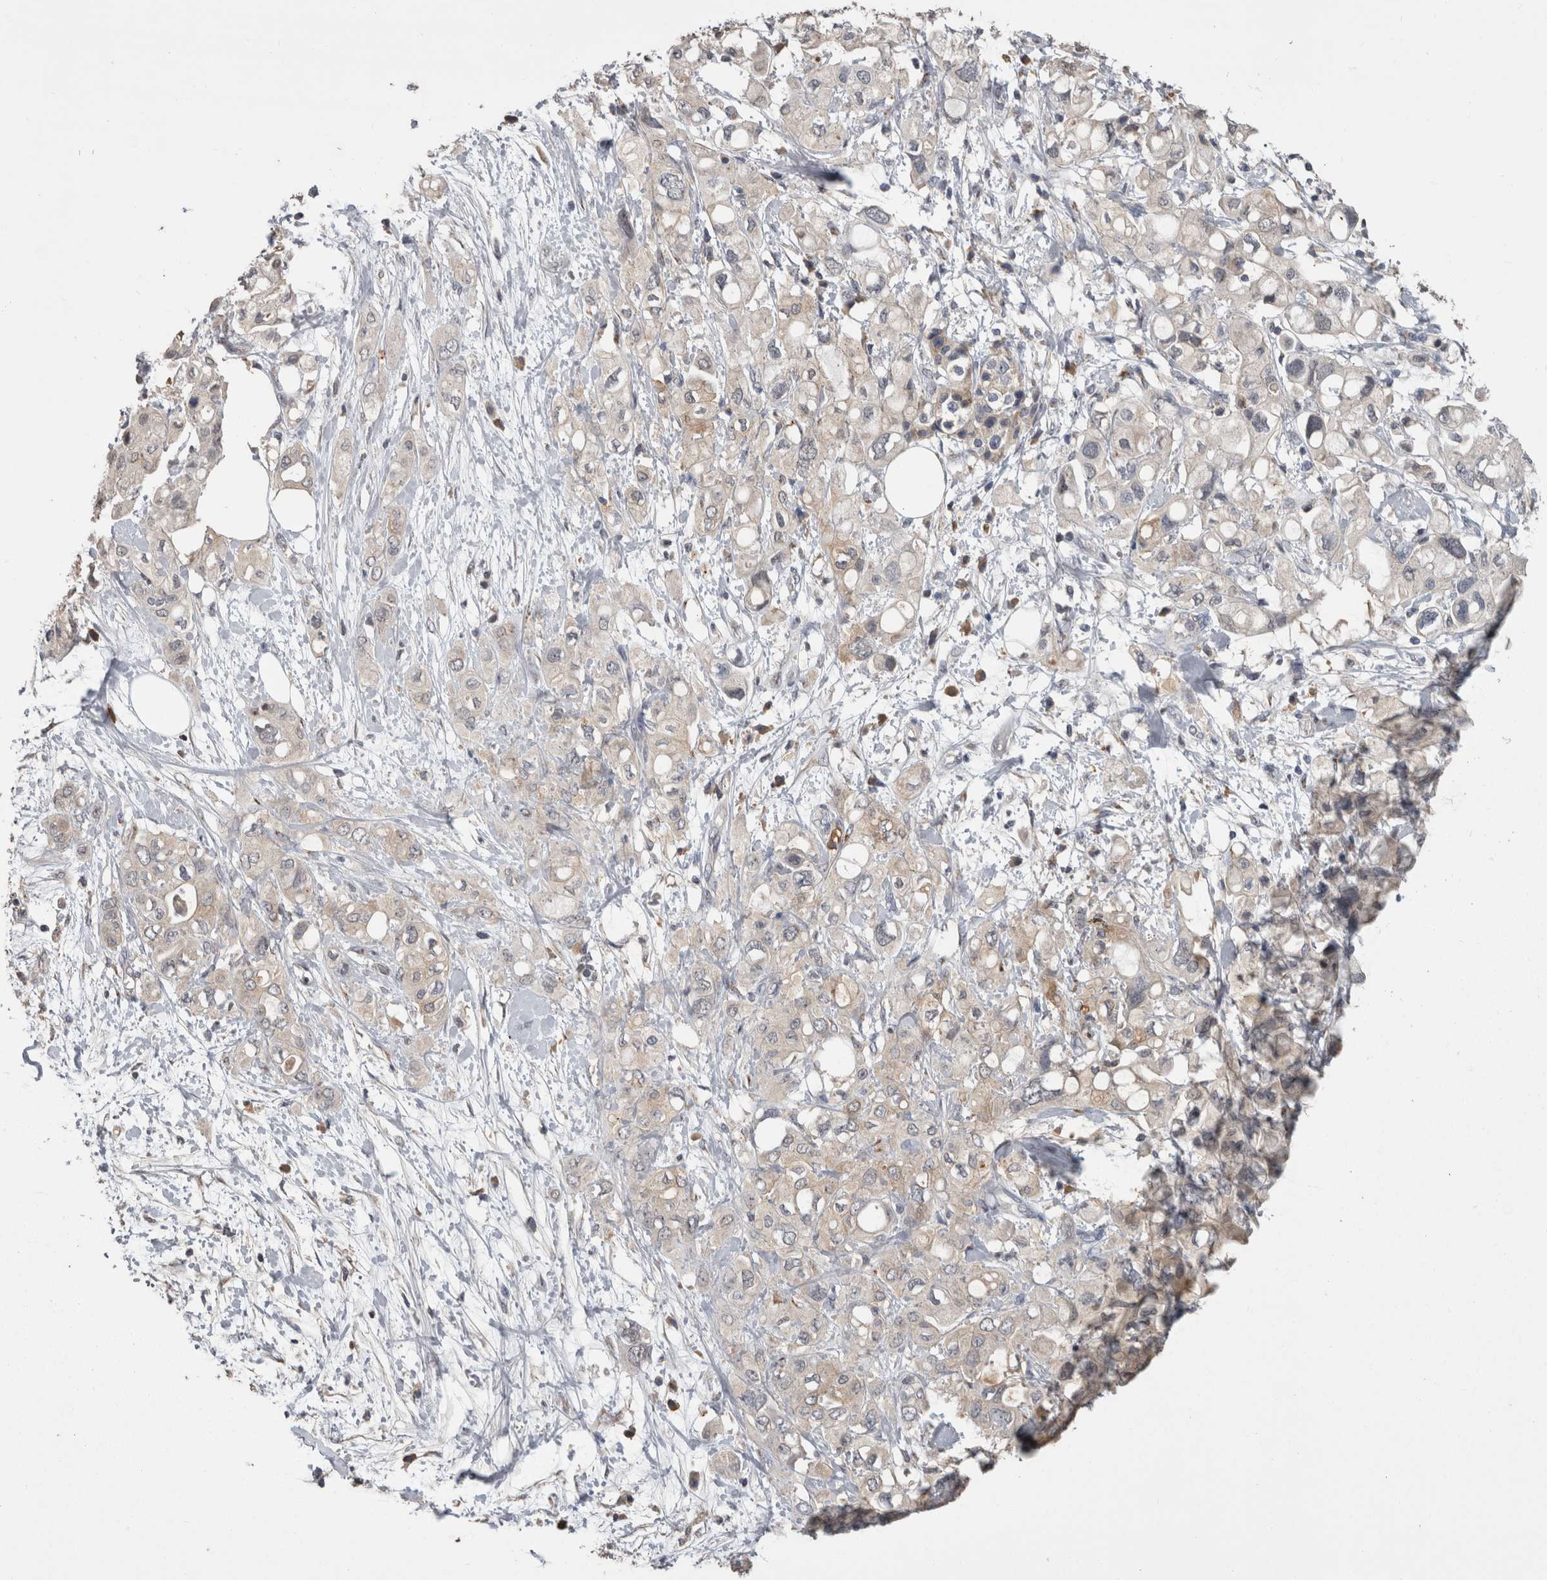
{"staining": {"intensity": "weak", "quantity": "25%-75%", "location": "cytoplasmic/membranous"}, "tissue": "pancreatic cancer", "cell_type": "Tumor cells", "image_type": "cancer", "snomed": [{"axis": "morphology", "description": "Adenocarcinoma, NOS"}, {"axis": "topography", "description": "Pancreas"}], "caption": "Immunohistochemical staining of human pancreatic cancer (adenocarcinoma) exhibits low levels of weak cytoplasmic/membranous expression in approximately 25%-75% of tumor cells.", "gene": "ANXA13", "patient": {"sex": "female", "age": 56}}